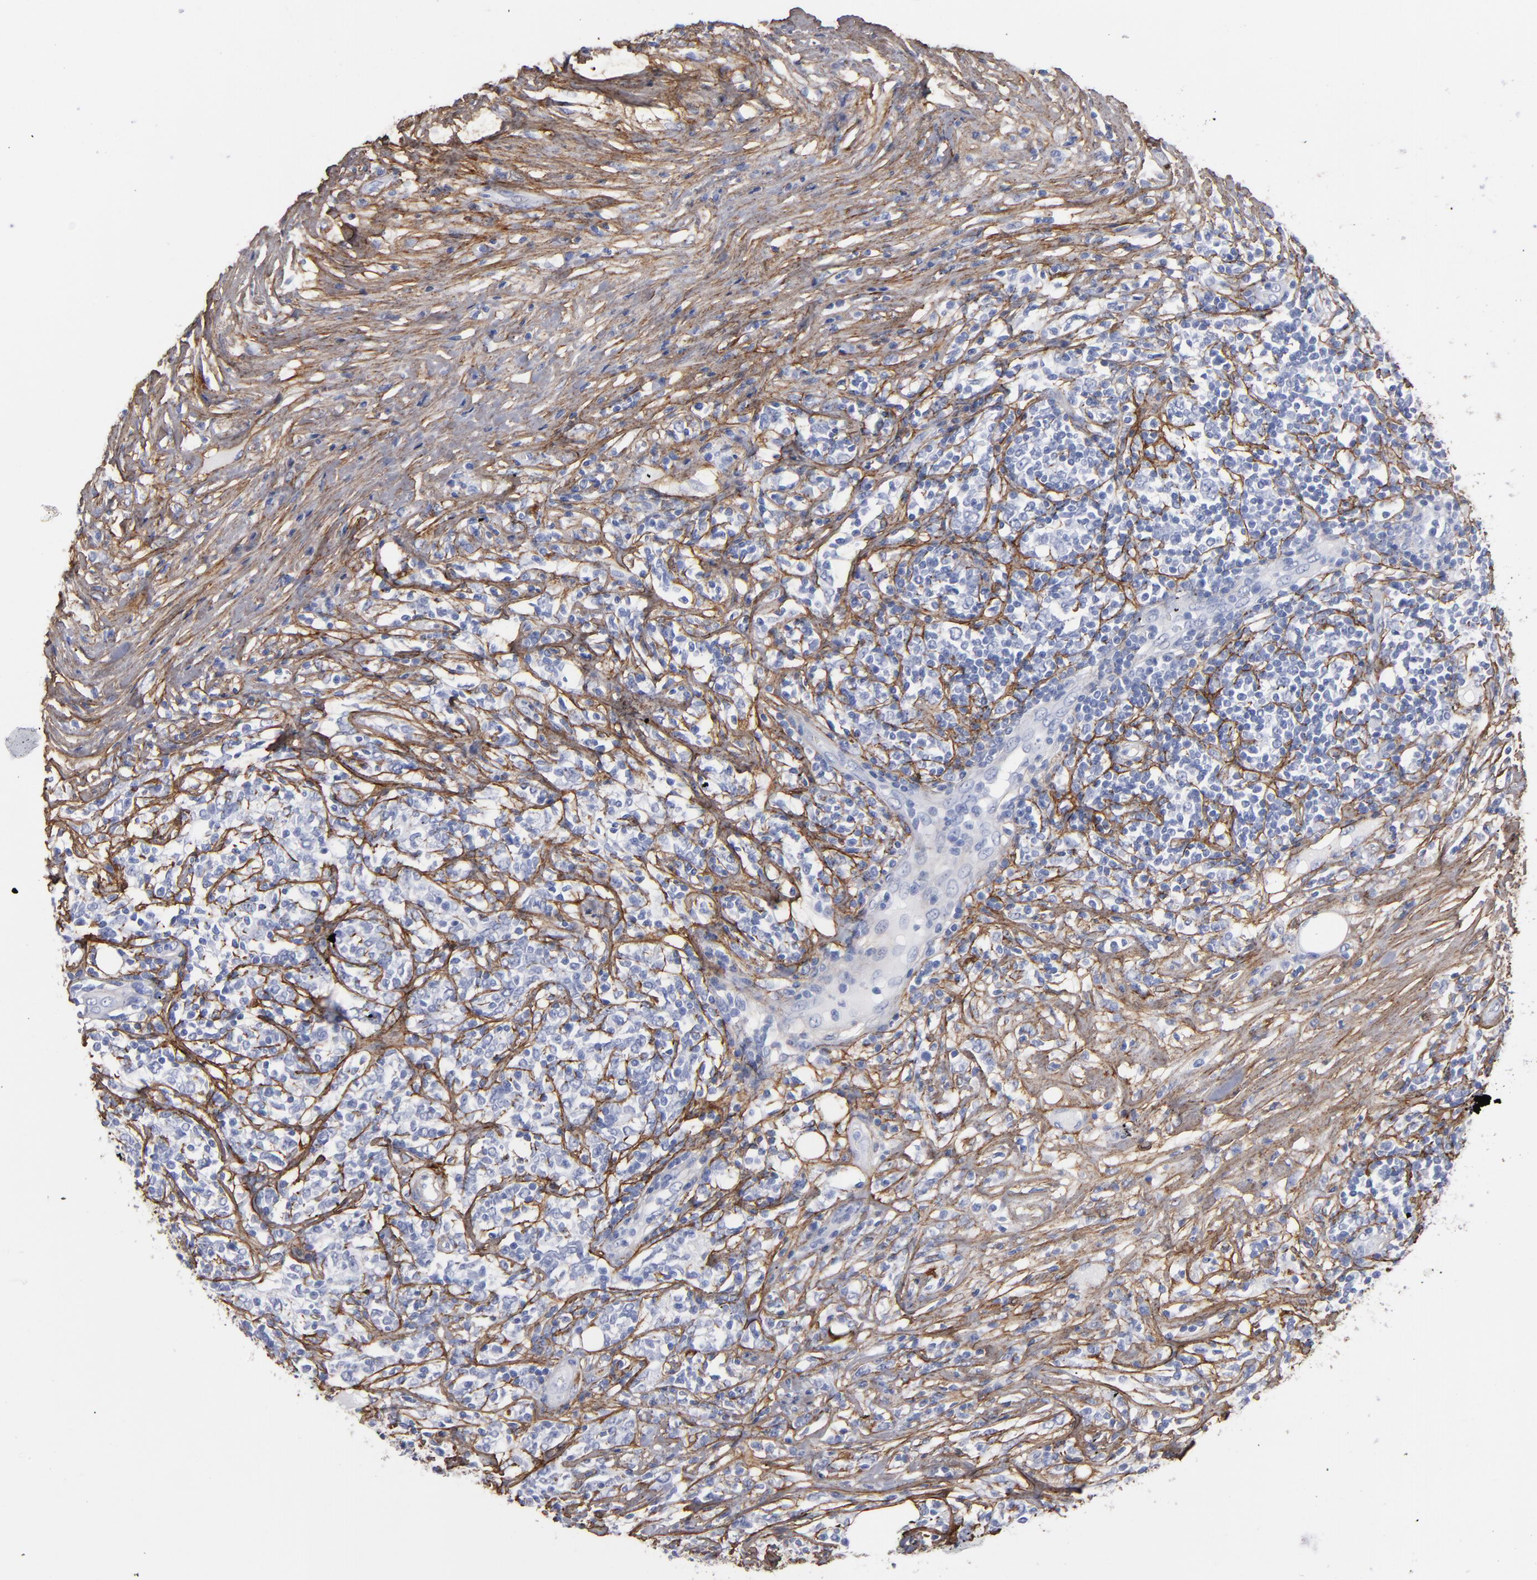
{"staining": {"intensity": "negative", "quantity": "none", "location": "none"}, "tissue": "lymphoma", "cell_type": "Tumor cells", "image_type": "cancer", "snomed": [{"axis": "morphology", "description": "Malignant lymphoma, non-Hodgkin's type, High grade"}, {"axis": "topography", "description": "Lymph node"}], "caption": "Immunohistochemistry (IHC) histopathology image of neoplastic tissue: lymphoma stained with DAB (3,3'-diaminobenzidine) exhibits no significant protein staining in tumor cells.", "gene": "EMILIN1", "patient": {"sex": "female", "age": 84}}